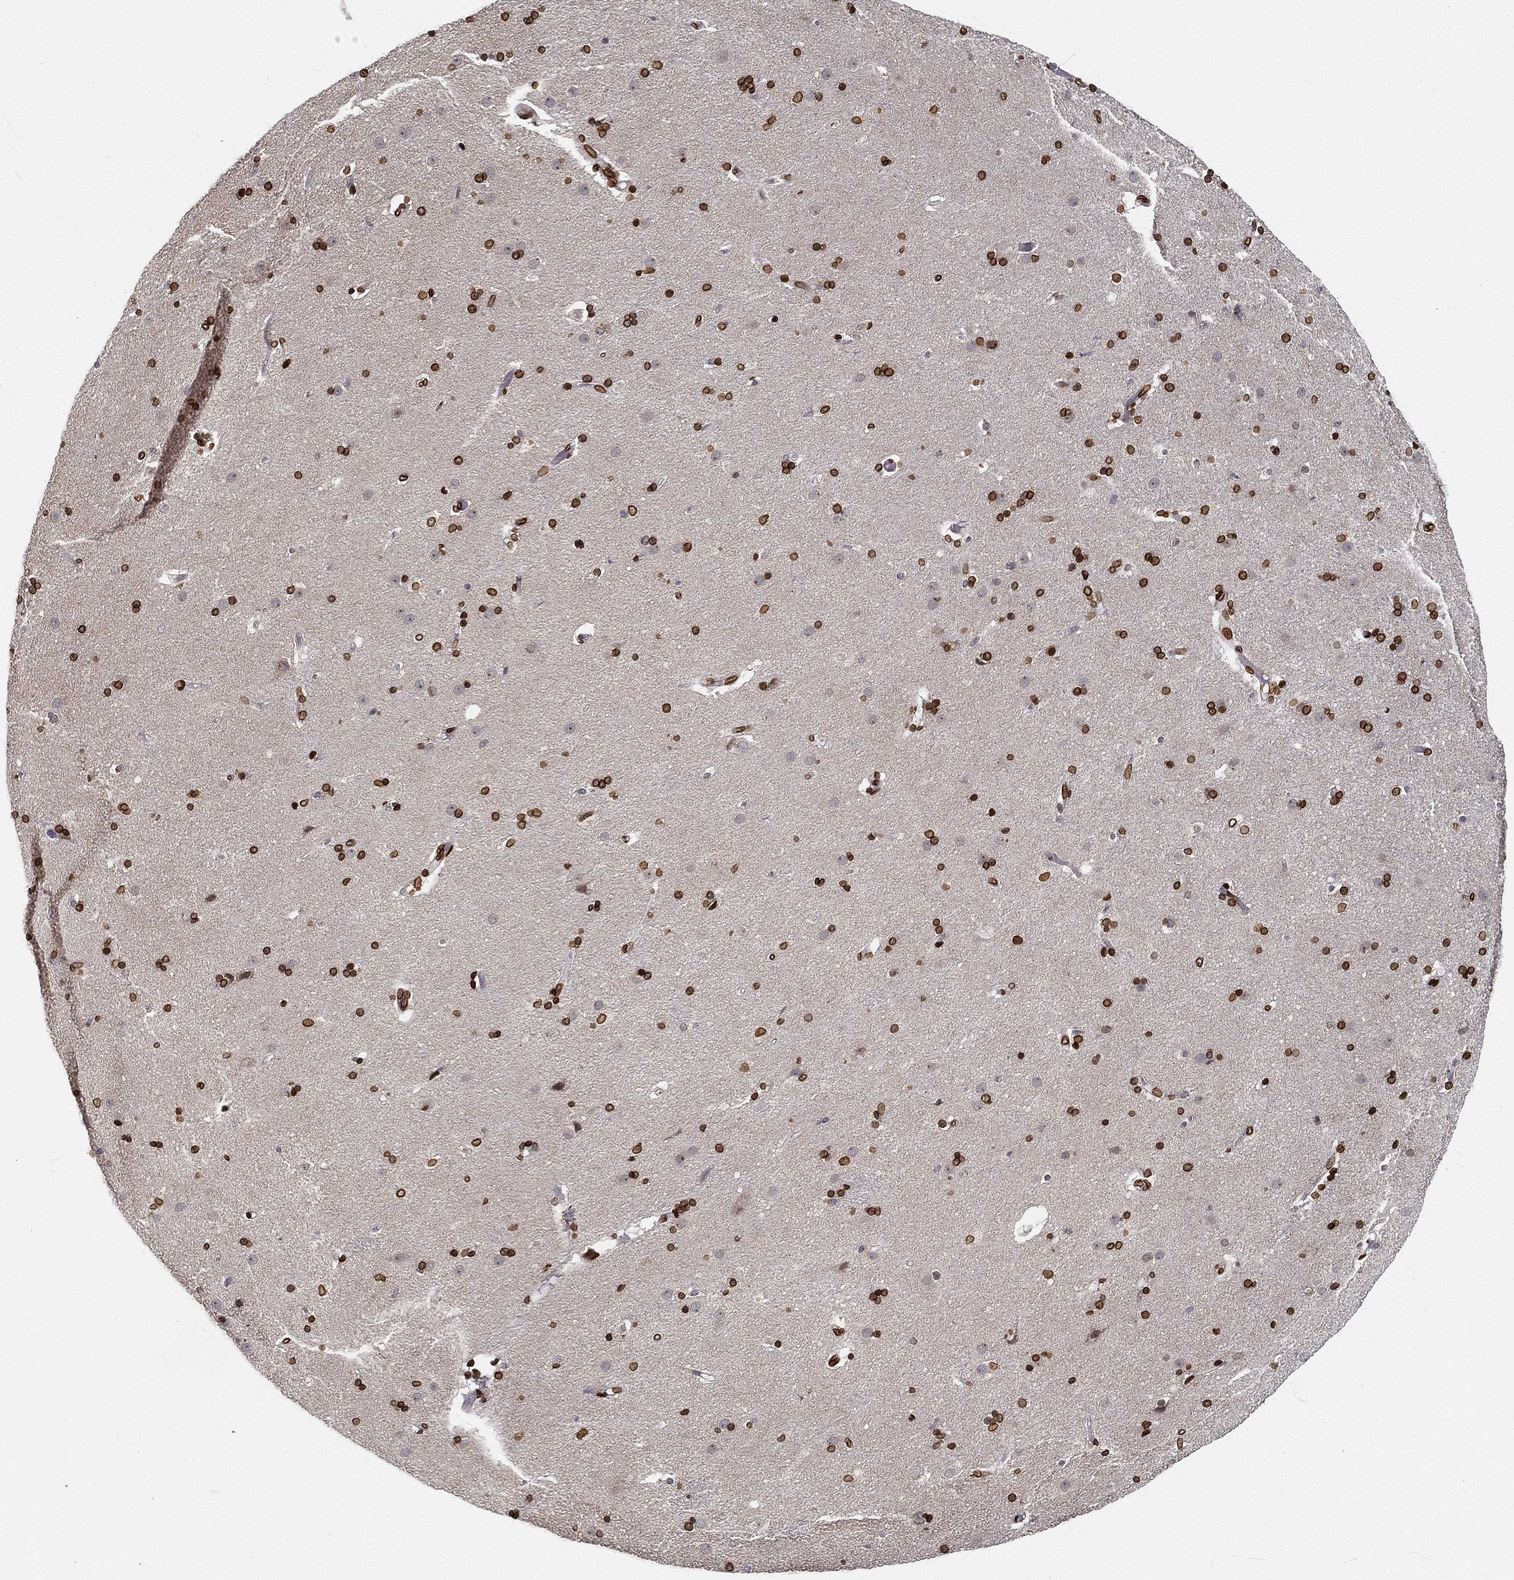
{"staining": {"intensity": "strong", "quantity": ">75%", "location": "cytoplasmic/membranous,nuclear"}, "tissue": "caudate", "cell_type": "Glial cells", "image_type": "normal", "snomed": [{"axis": "morphology", "description": "Normal tissue, NOS"}, {"axis": "topography", "description": "Lateral ventricle wall"}], "caption": "Immunohistochemistry image of normal caudate: human caudate stained using immunohistochemistry demonstrates high levels of strong protein expression localized specifically in the cytoplasmic/membranous,nuclear of glial cells, appearing as a cytoplasmic/membranous,nuclear brown color.", "gene": "PALB2", "patient": {"sex": "male", "age": 54}}